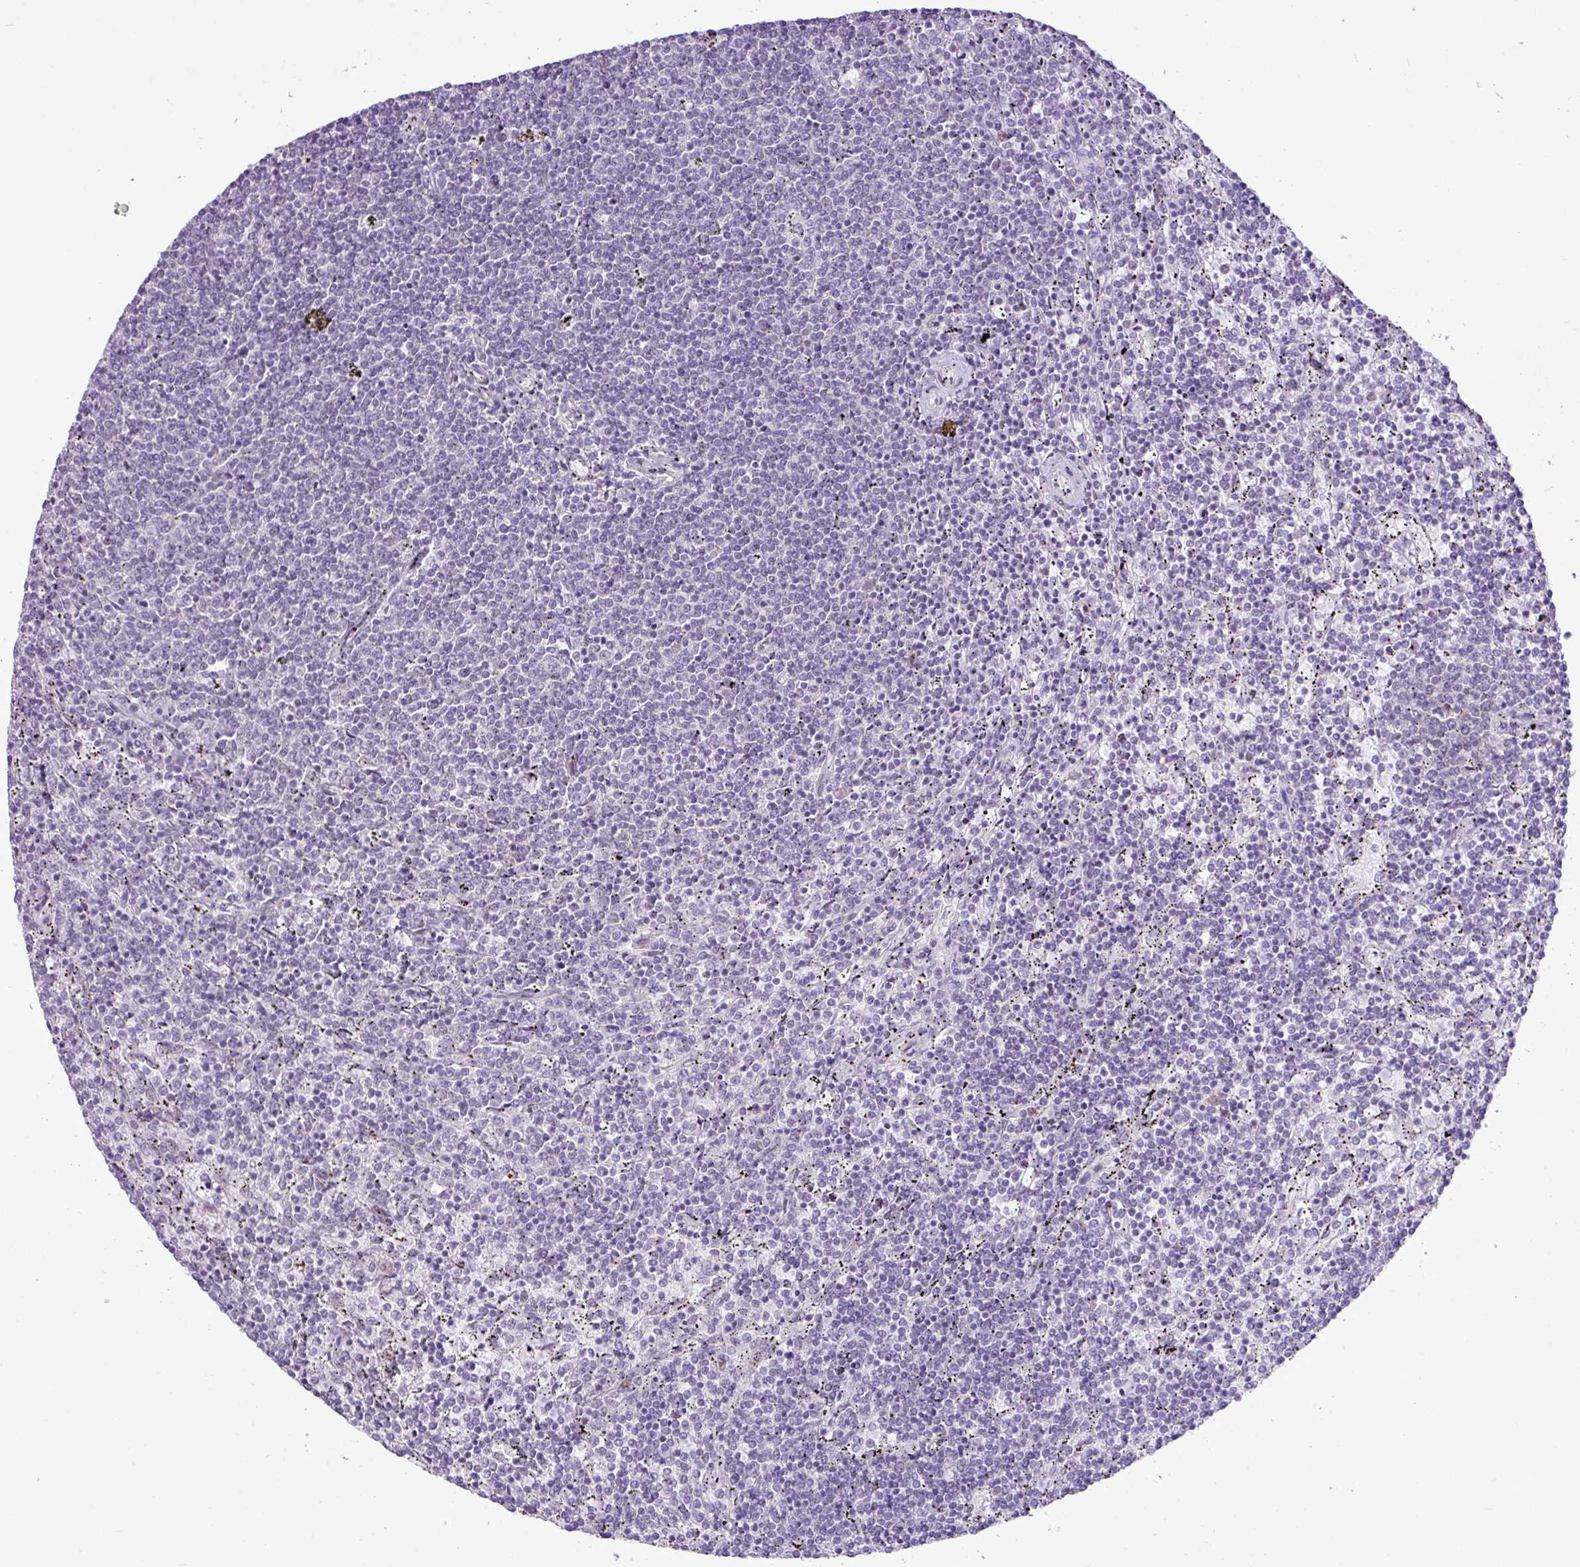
{"staining": {"intensity": "negative", "quantity": "none", "location": "none"}, "tissue": "lymphoma", "cell_type": "Tumor cells", "image_type": "cancer", "snomed": [{"axis": "morphology", "description": "Malignant lymphoma, non-Hodgkin's type, Low grade"}, {"axis": "topography", "description": "Spleen"}], "caption": "A photomicrograph of human lymphoma is negative for staining in tumor cells.", "gene": "ELOA2", "patient": {"sex": "female", "age": 50}}